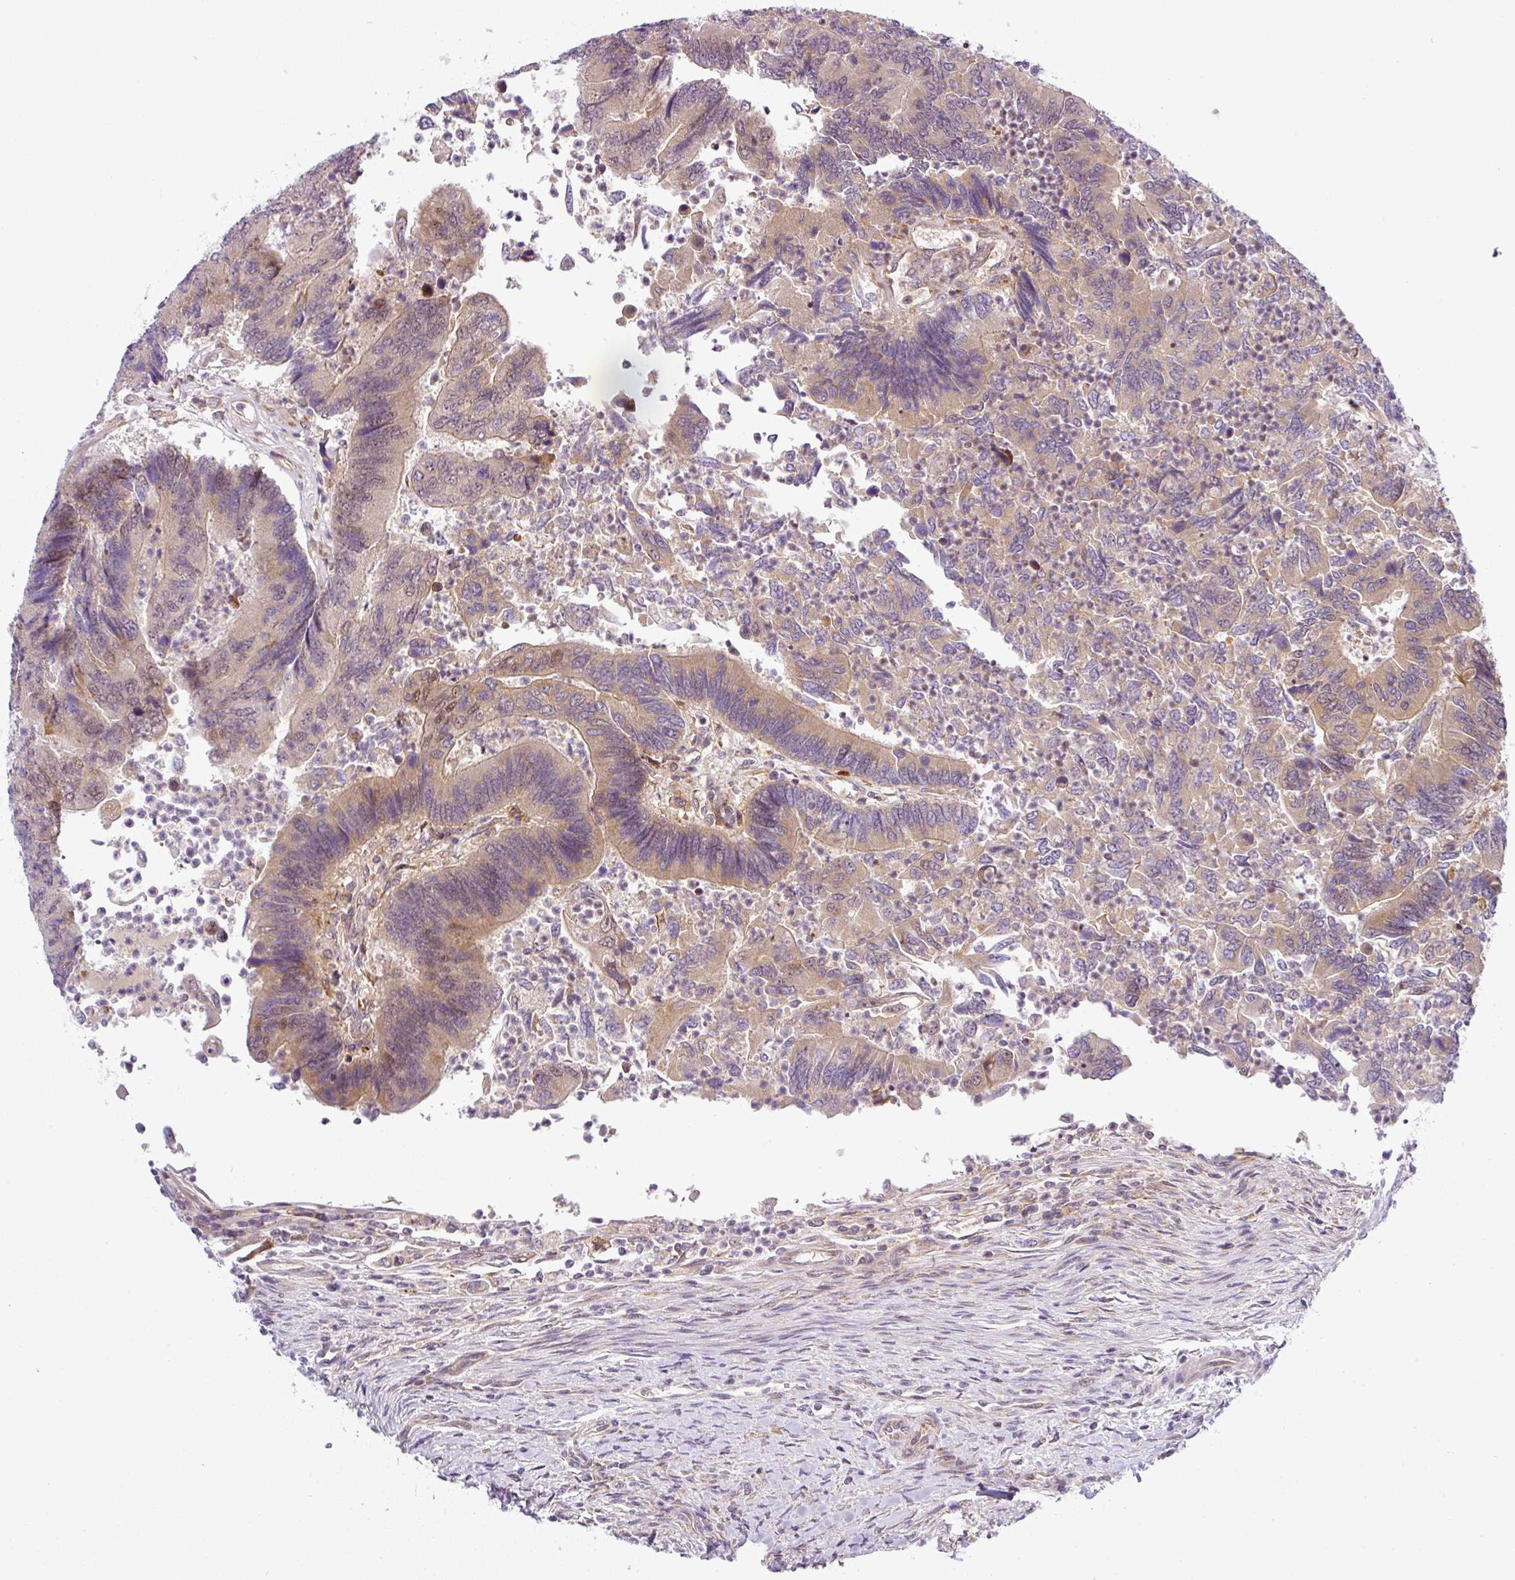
{"staining": {"intensity": "weak", "quantity": ">75%", "location": "cytoplasmic/membranous"}, "tissue": "colorectal cancer", "cell_type": "Tumor cells", "image_type": "cancer", "snomed": [{"axis": "morphology", "description": "Adenocarcinoma, NOS"}, {"axis": "topography", "description": "Colon"}], "caption": "About >75% of tumor cells in adenocarcinoma (colorectal) exhibit weak cytoplasmic/membranous protein staining as visualized by brown immunohistochemical staining.", "gene": "NDUFB2", "patient": {"sex": "female", "age": 67}}